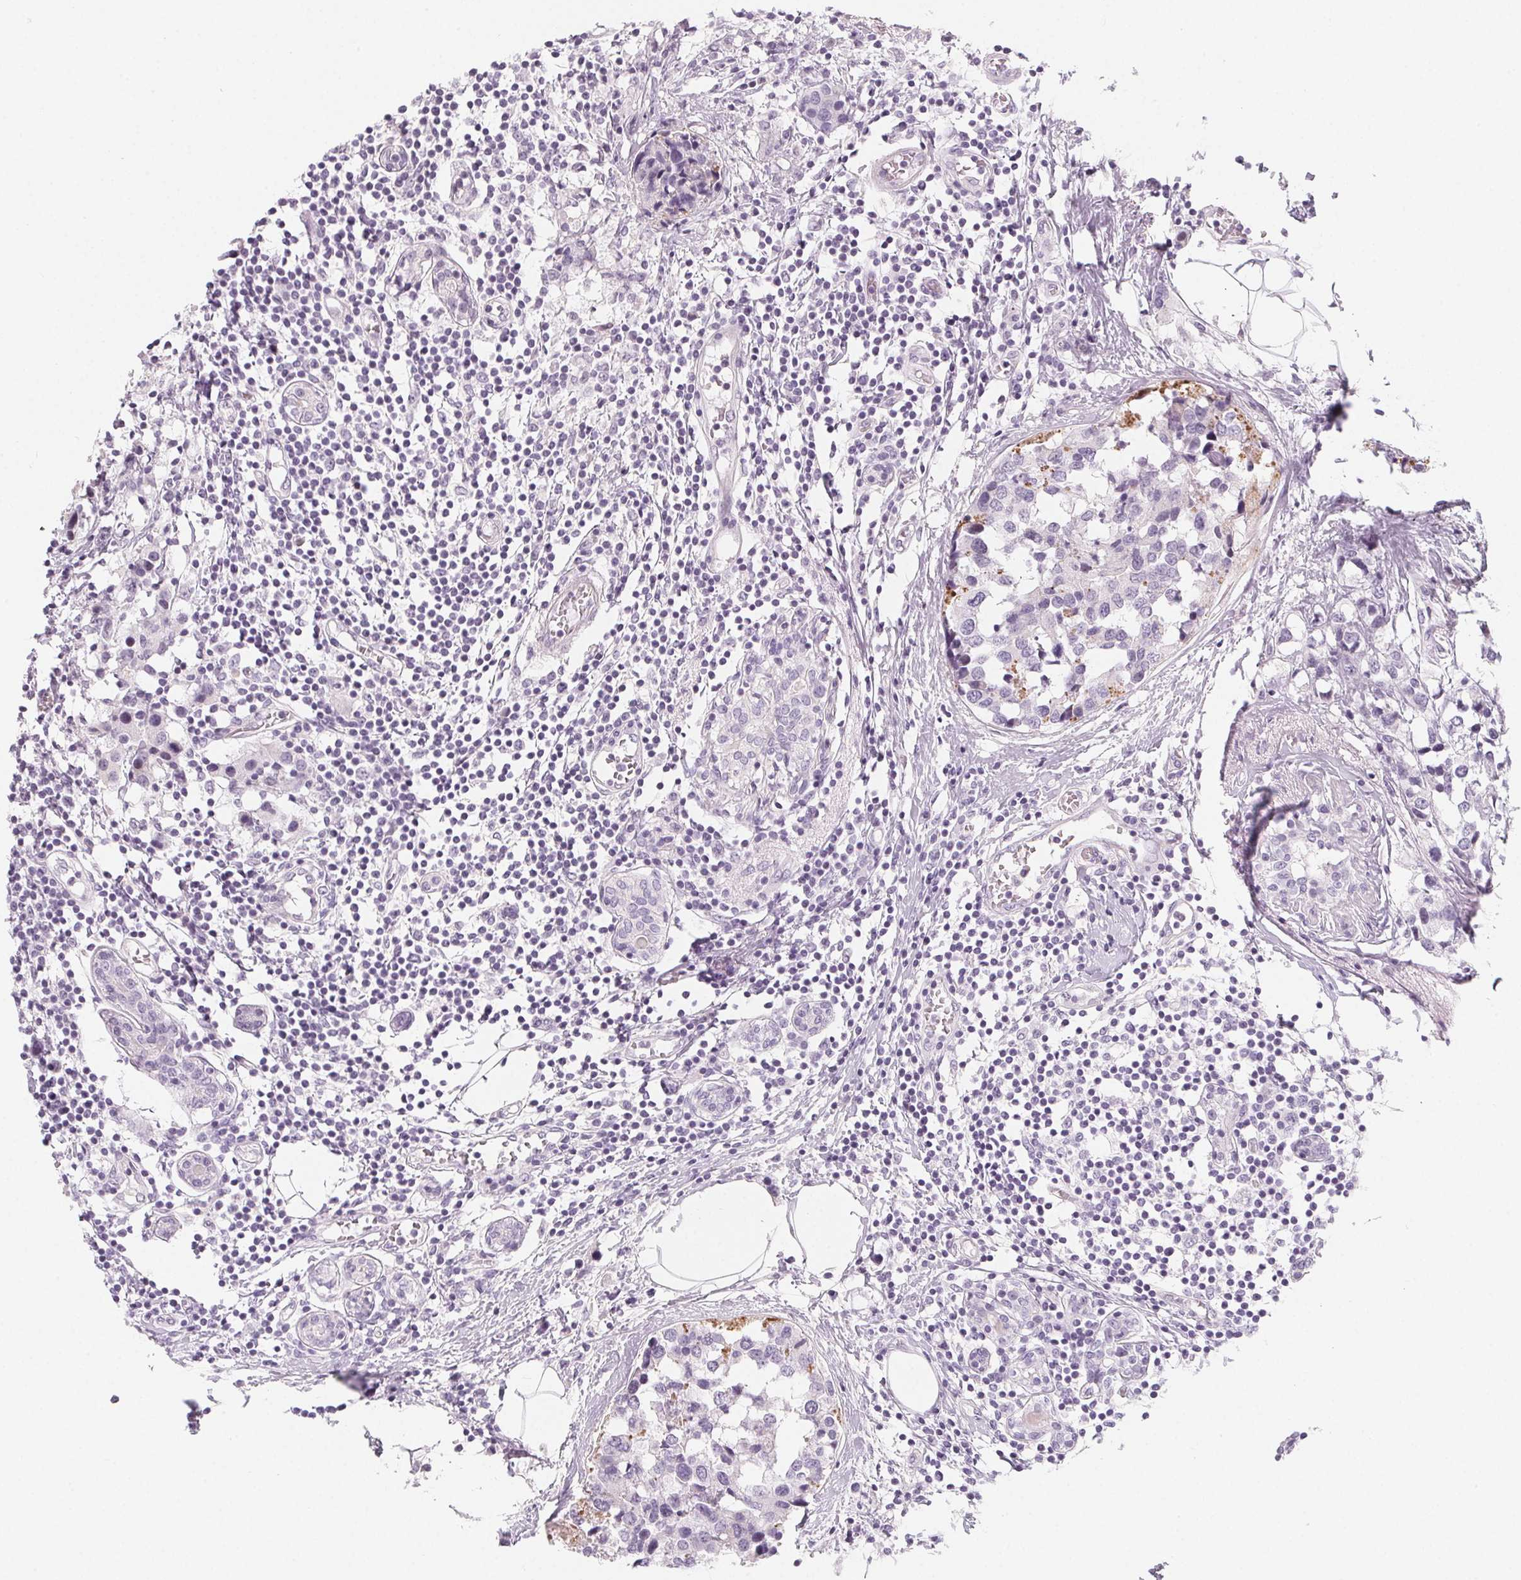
{"staining": {"intensity": "negative", "quantity": "none", "location": "none"}, "tissue": "breast cancer", "cell_type": "Tumor cells", "image_type": "cancer", "snomed": [{"axis": "morphology", "description": "Lobular carcinoma"}, {"axis": "topography", "description": "Breast"}], "caption": "Immunohistochemical staining of human lobular carcinoma (breast) reveals no significant expression in tumor cells.", "gene": "SH3GL2", "patient": {"sex": "female", "age": 59}}